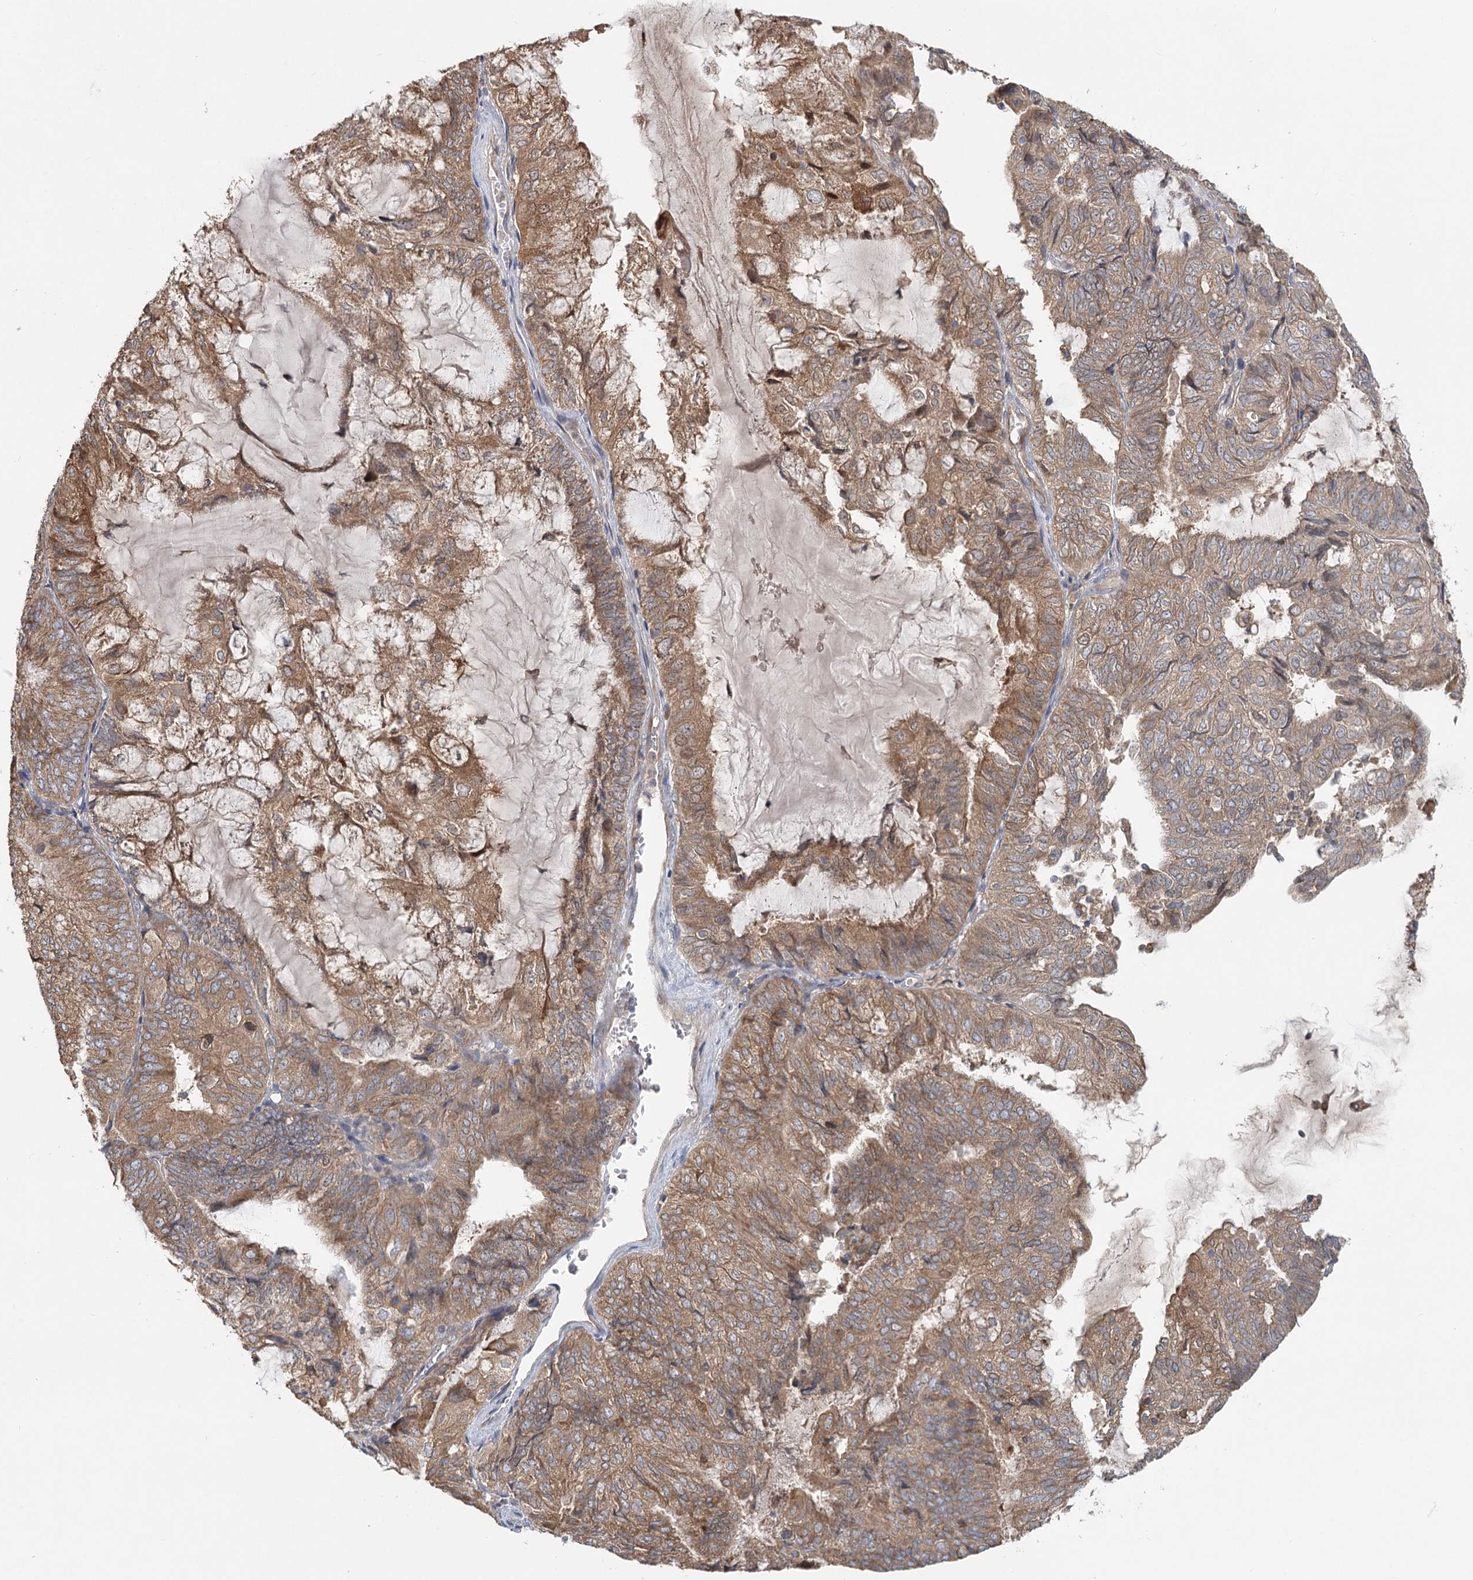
{"staining": {"intensity": "moderate", "quantity": ">75%", "location": "cytoplasmic/membranous"}, "tissue": "endometrial cancer", "cell_type": "Tumor cells", "image_type": "cancer", "snomed": [{"axis": "morphology", "description": "Adenocarcinoma, NOS"}, {"axis": "topography", "description": "Endometrium"}], "caption": "Immunohistochemistry (DAB (3,3'-diaminobenzidine)) staining of endometrial cancer shows moderate cytoplasmic/membranous protein expression in approximately >75% of tumor cells. (Stains: DAB (3,3'-diaminobenzidine) in brown, nuclei in blue, Microscopy: brightfield microscopy at high magnification).", "gene": "PAIP2", "patient": {"sex": "female", "age": 81}}